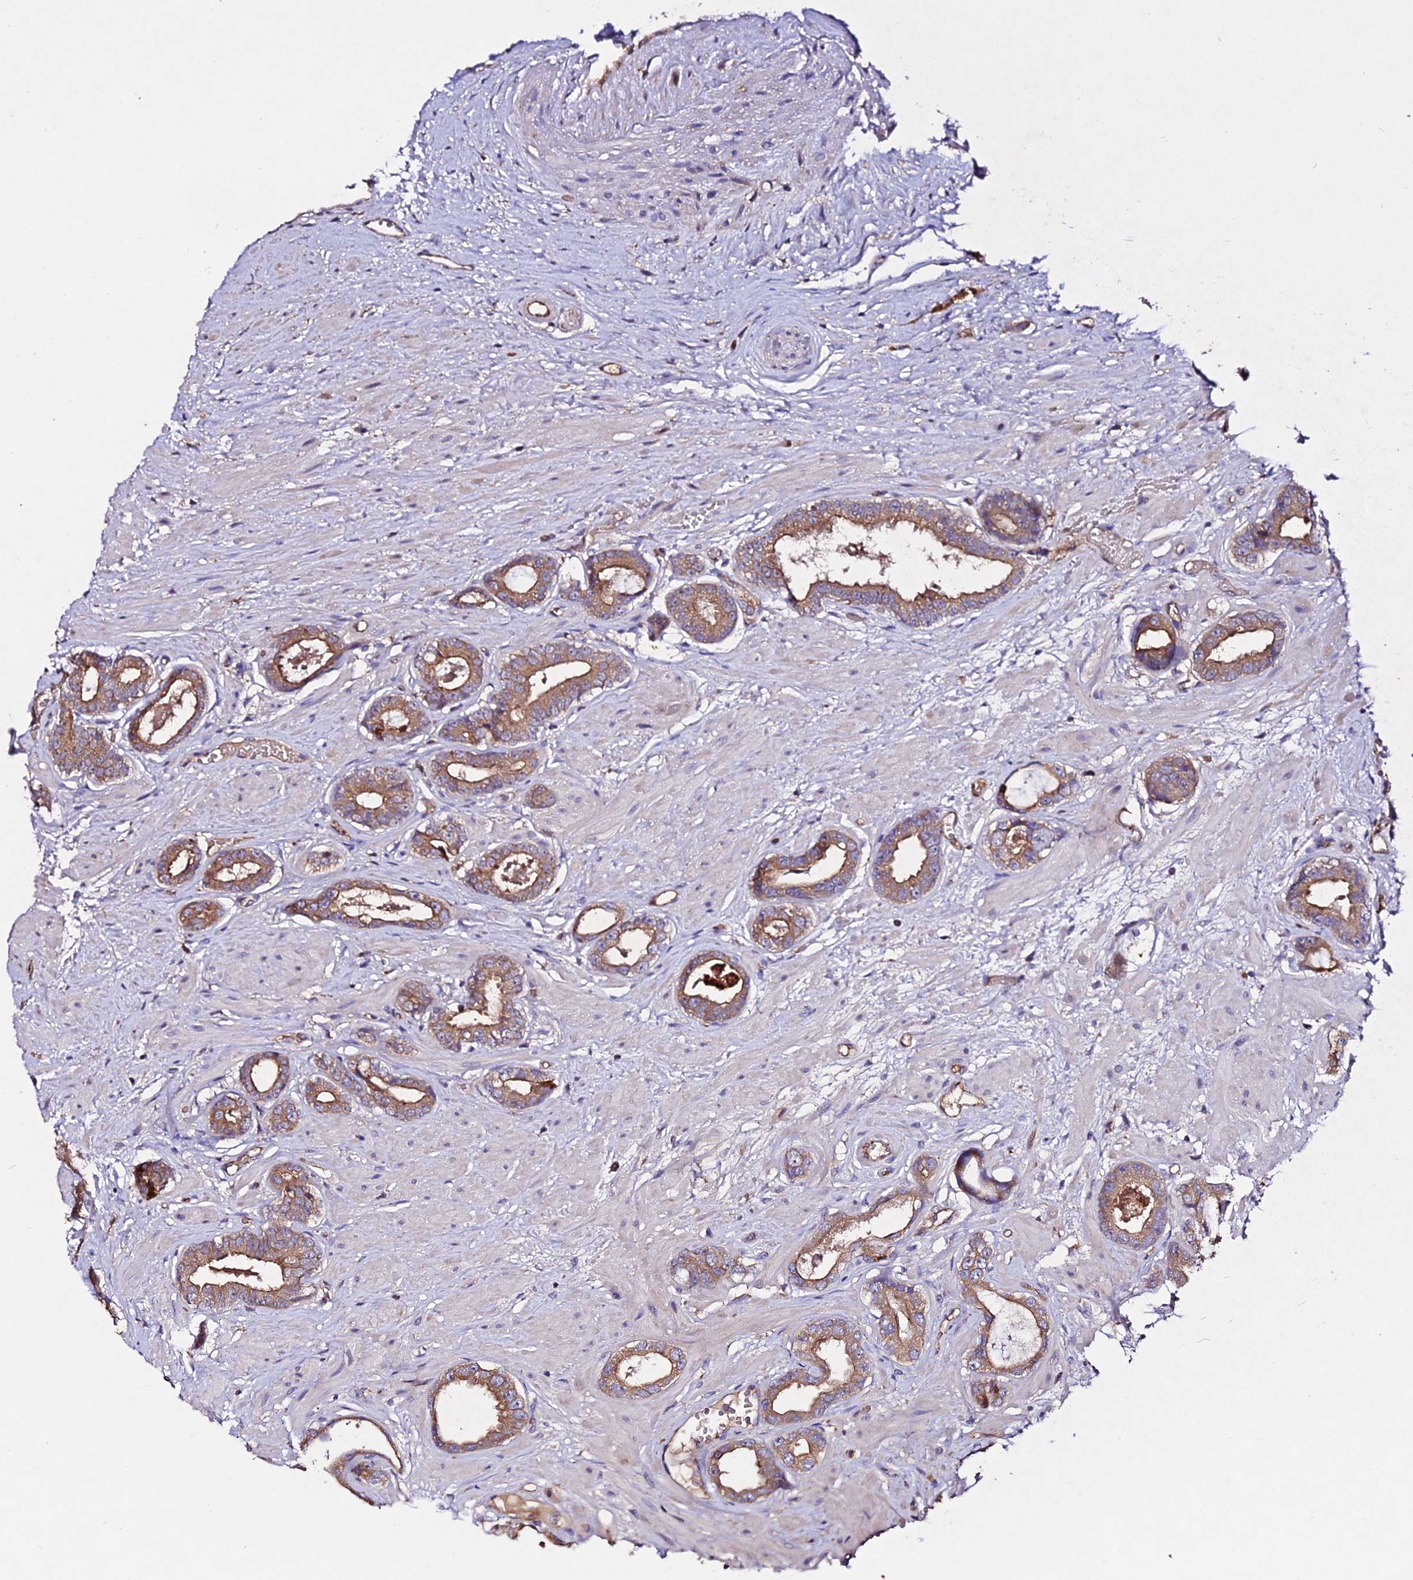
{"staining": {"intensity": "moderate", "quantity": ">75%", "location": "cytoplasmic/membranous"}, "tissue": "prostate cancer", "cell_type": "Tumor cells", "image_type": "cancer", "snomed": [{"axis": "morphology", "description": "Adenocarcinoma, Low grade"}, {"axis": "topography", "description": "Prostate"}], "caption": "A high-resolution image shows IHC staining of prostate cancer, which exhibits moderate cytoplasmic/membranous expression in approximately >75% of tumor cells. The staining was performed using DAB, with brown indicating positive protein expression. Nuclei are stained blue with hematoxylin.", "gene": "AP3M2", "patient": {"sex": "male", "age": 64}}